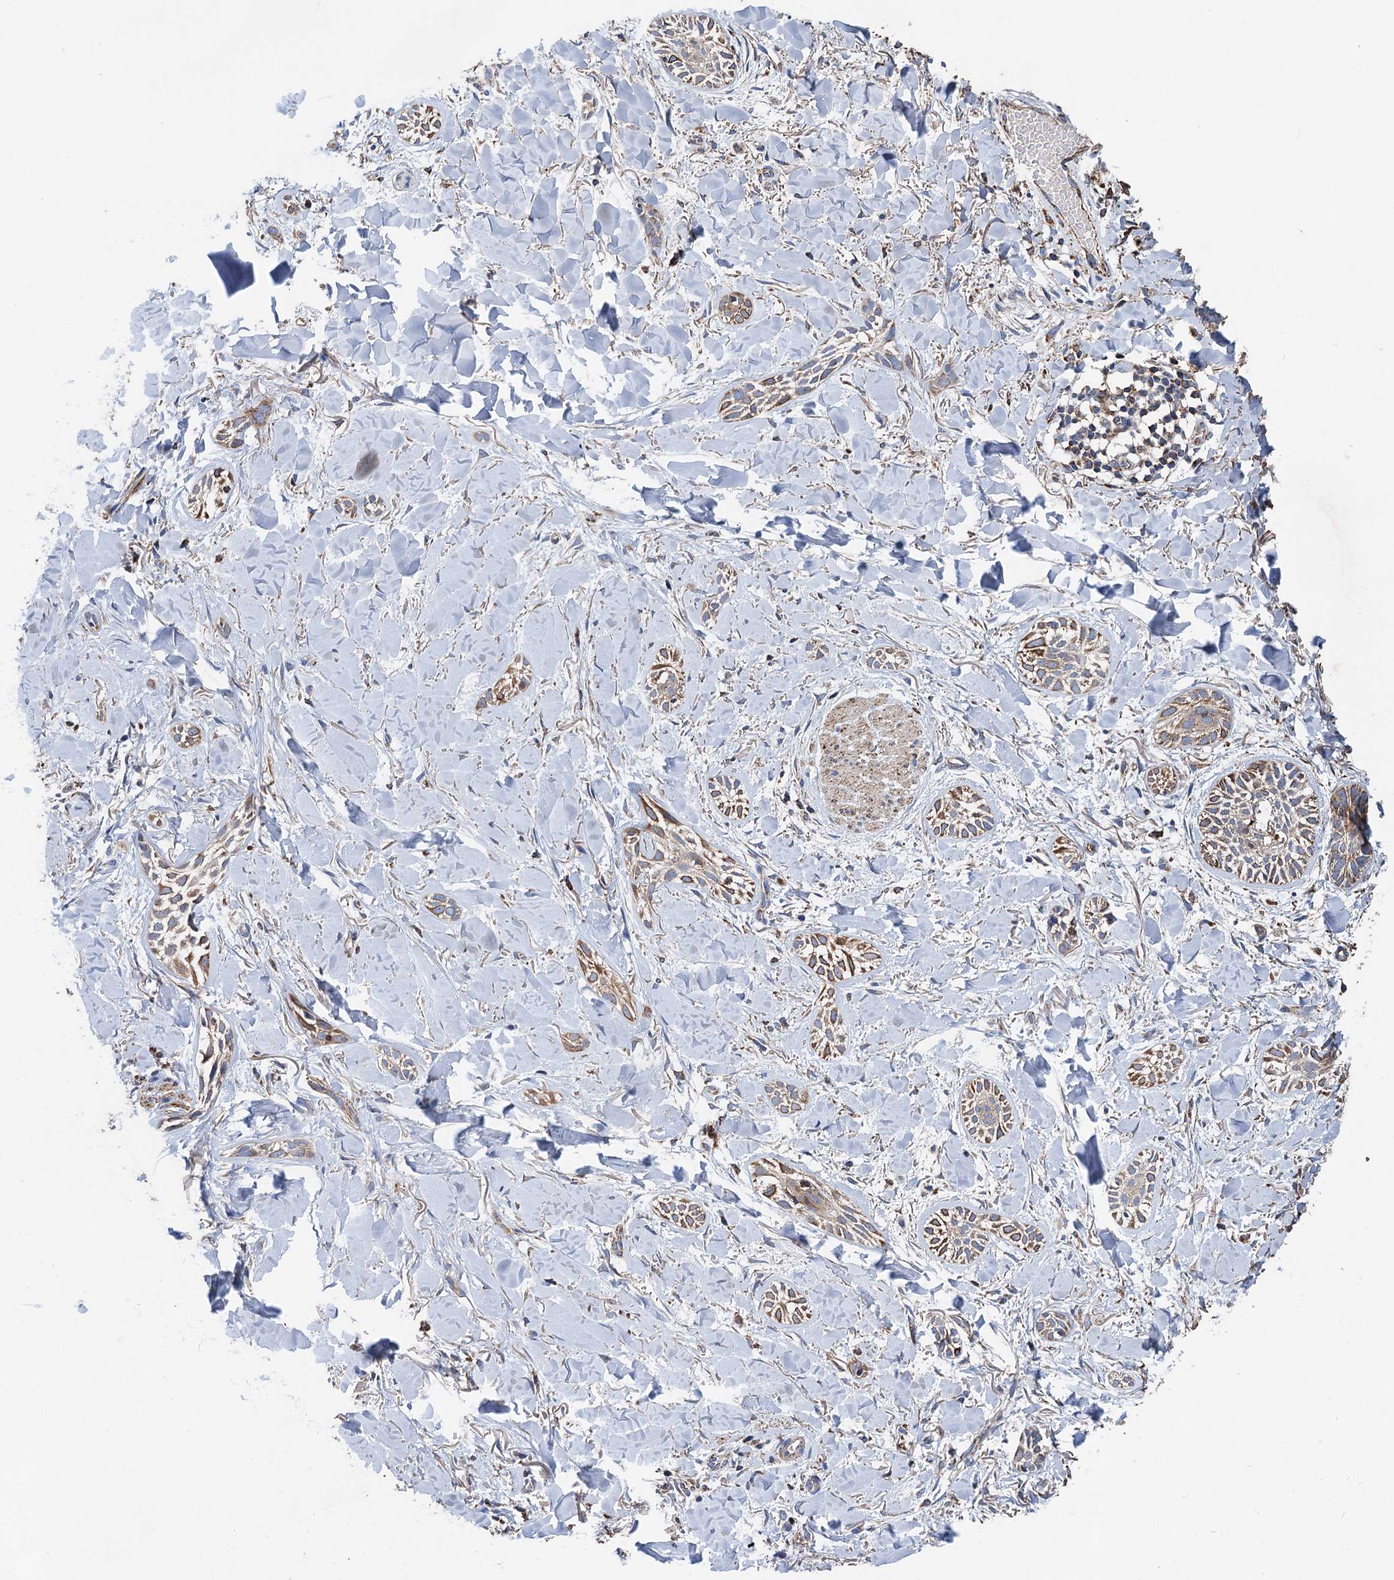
{"staining": {"intensity": "moderate", "quantity": "25%-75%", "location": "cytoplasmic/membranous"}, "tissue": "skin cancer", "cell_type": "Tumor cells", "image_type": "cancer", "snomed": [{"axis": "morphology", "description": "Basal cell carcinoma"}, {"axis": "topography", "description": "Skin"}], "caption": "Tumor cells exhibit medium levels of moderate cytoplasmic/membranous positivity in about 25%-75% of cells in skin basal cell carcinoma.", "gene": "DGLUCY", "patient": {"sex": "female", "age": 59}}